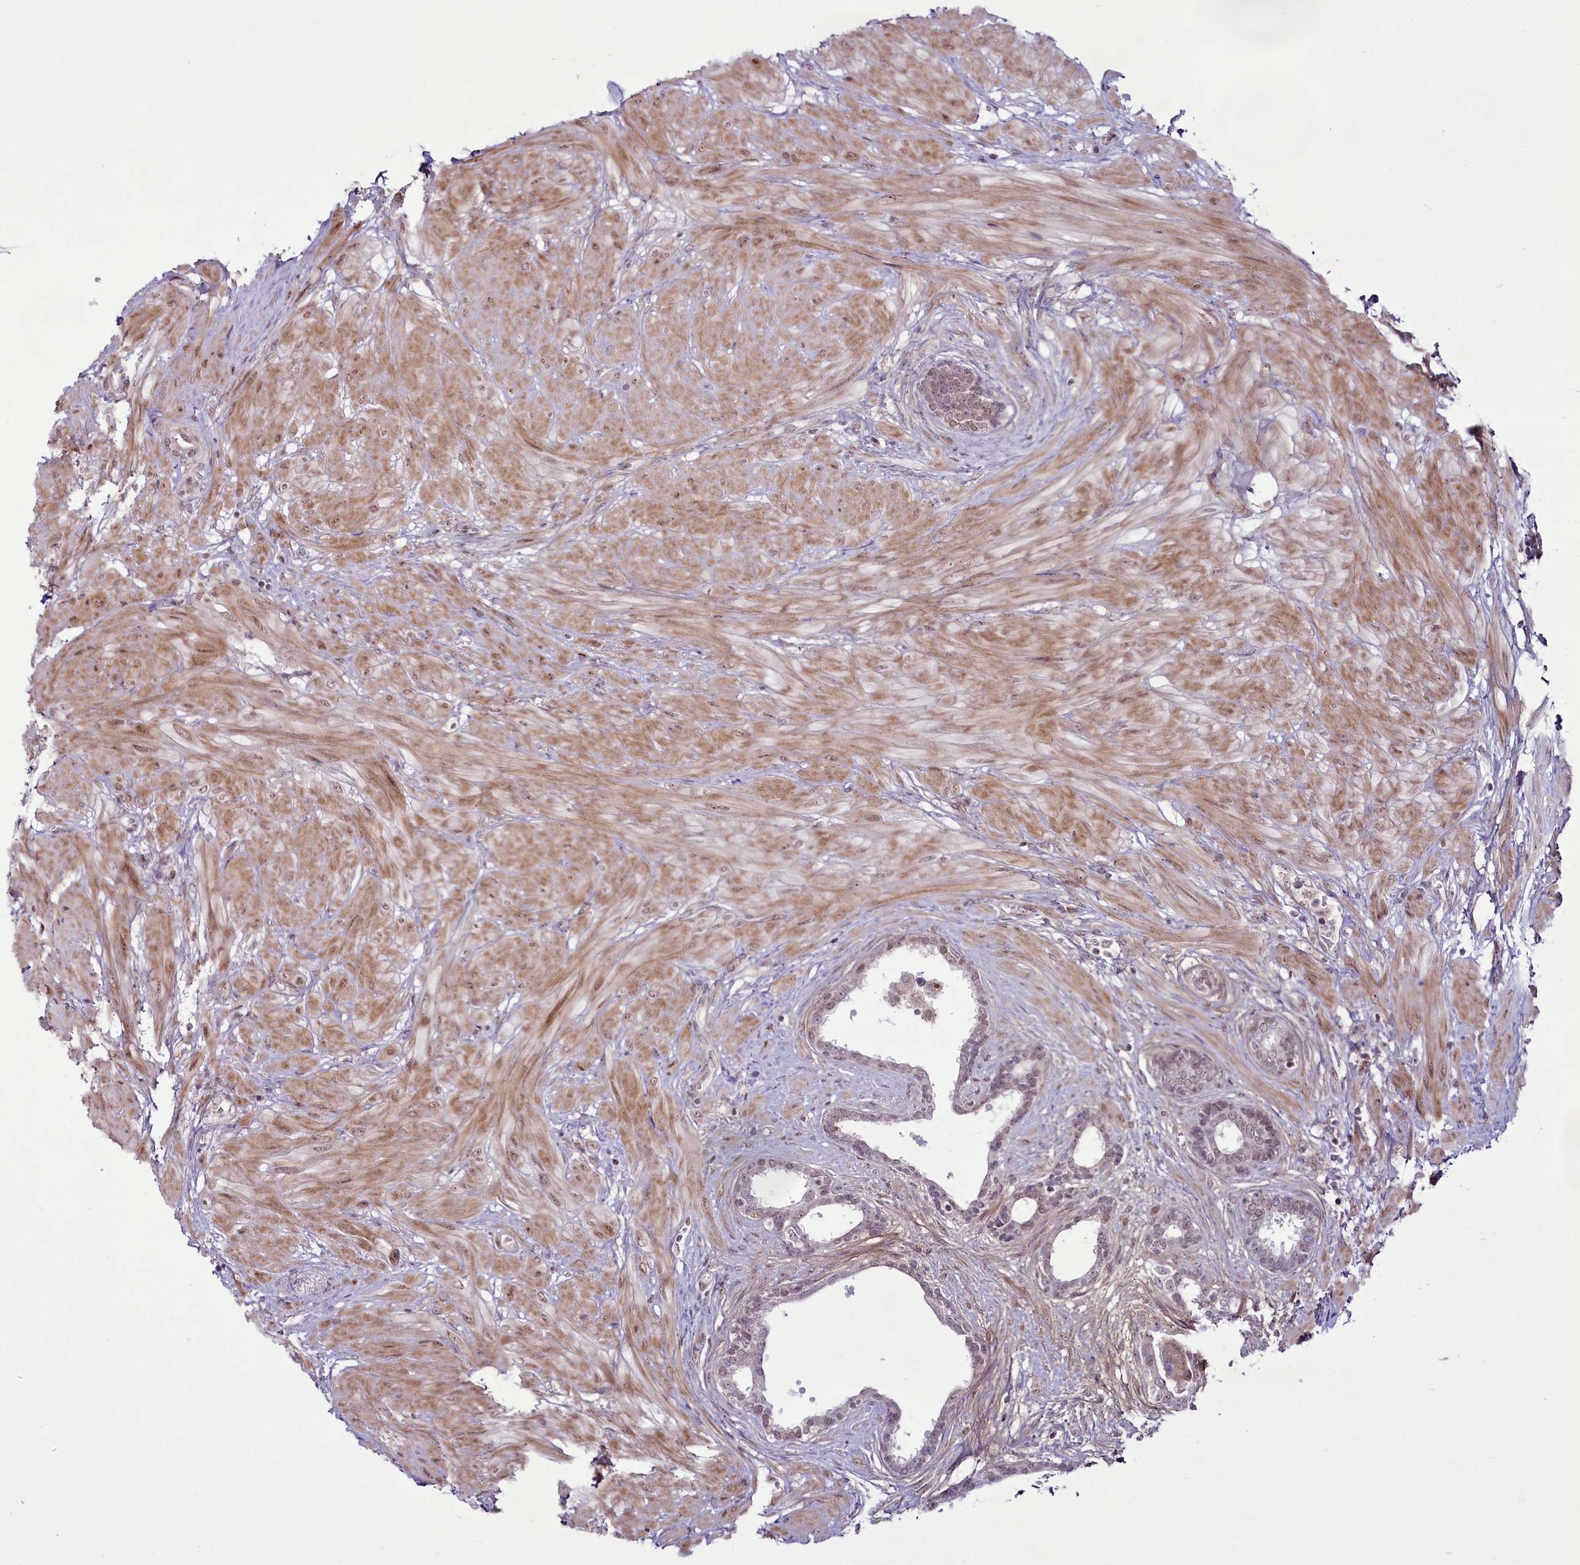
{"staining": {"intensity": "moderate", "quantity": "25%-75%", "location": "nuclear"}, "tissue": "prostate", "cell_type": "Glandular cells", "image_type": "normal", "snomed": [{"axis": "morphology", "description": "Normal tissue, NOS"}, {"axis": "topography", "description": "Prostate"}], "caption": "Immunohistochemical staining of unremarkable prostate demonstrates 25%-75% levels of moderate nuclear protein positivity in about 25%-75% of glandular cells.", "gene": "RSBN1", "patient": {"sex": "male", "age": 48}}